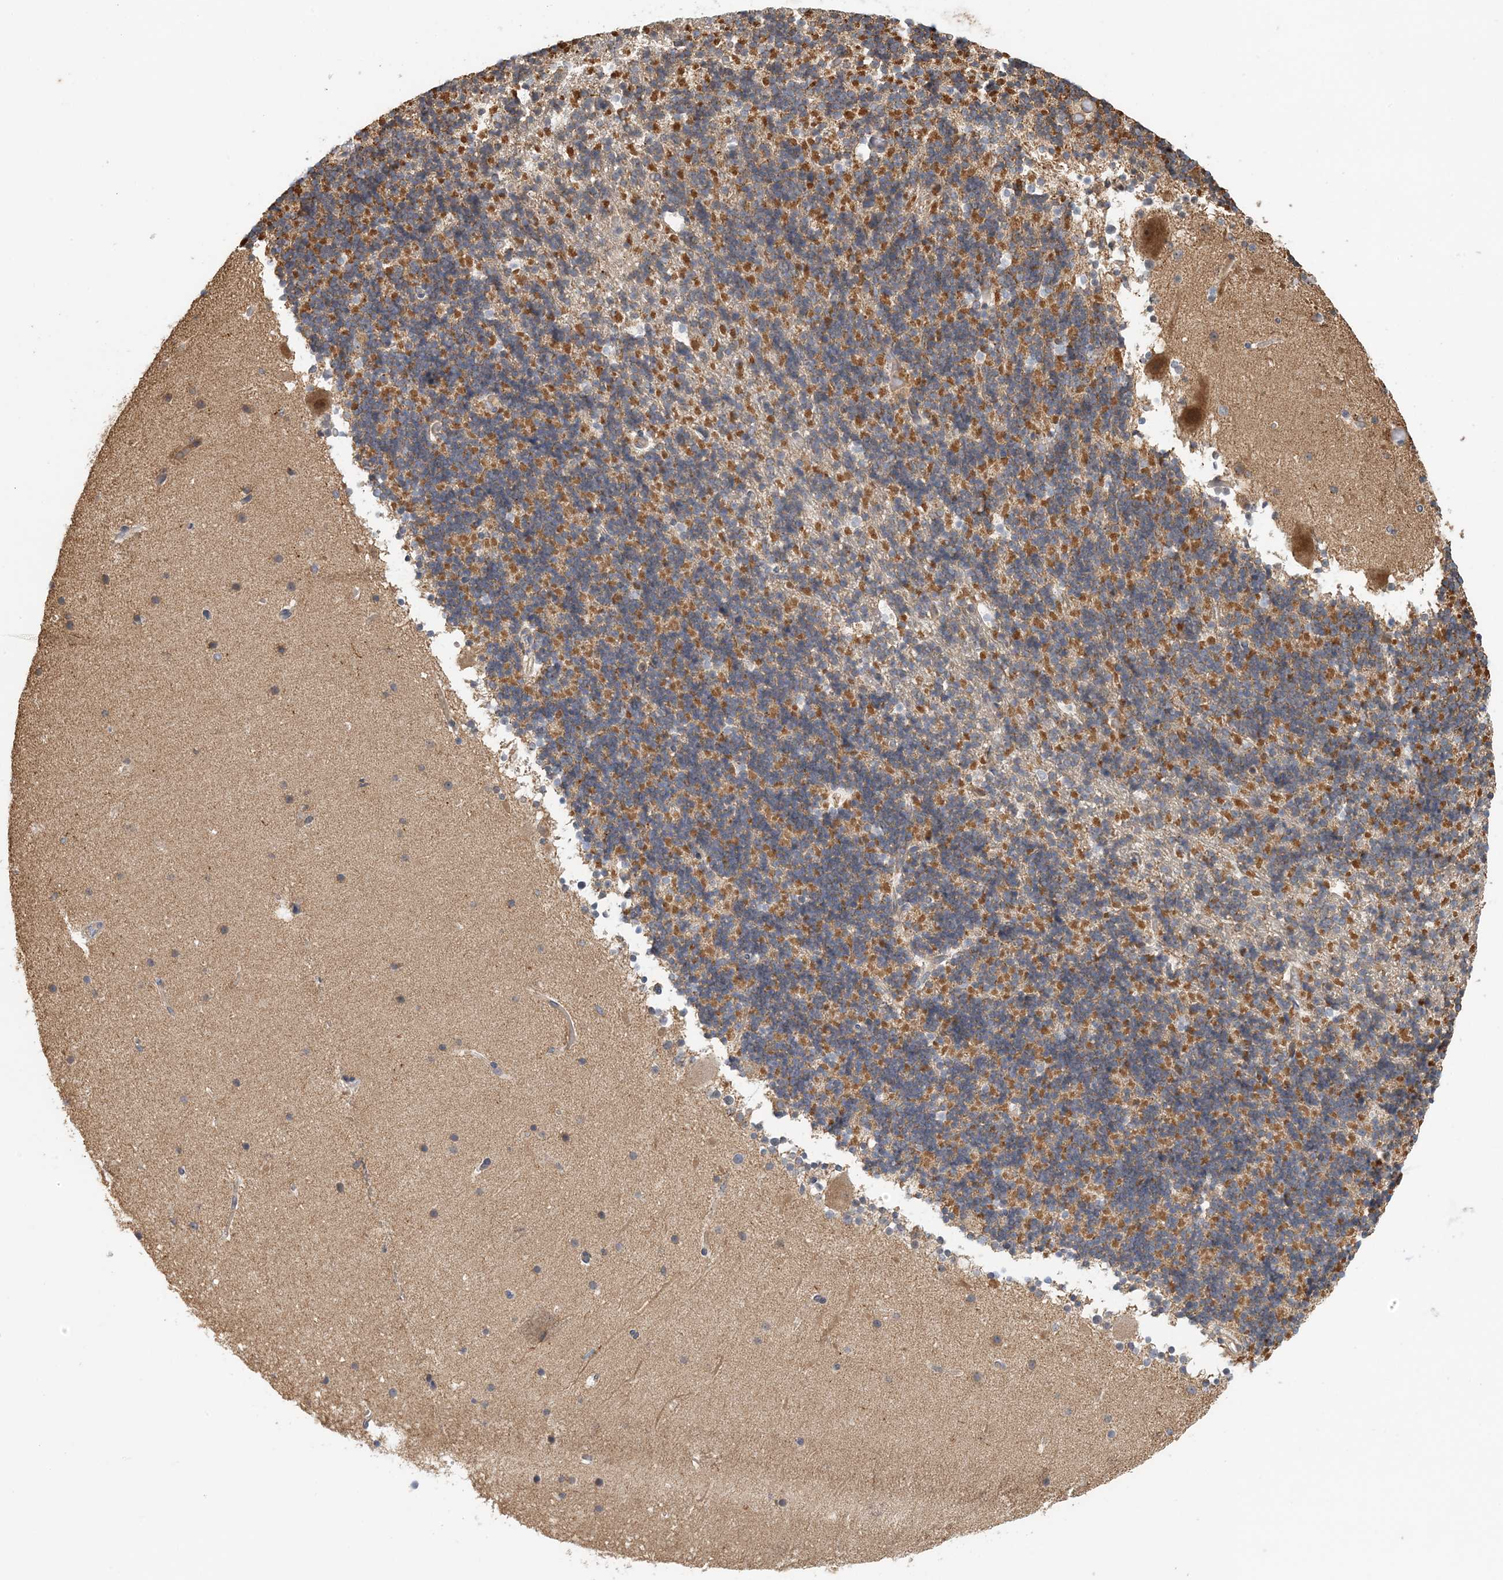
{"staining": {"intensity": "moderate", "quantity": "25%-75%", "location": "cytoplasmic/membranous"}, "tissue": "cerebellum", "cell_type": "Cells in granular layer", "image_type": "normal", "snomed": [{"axis": "morphology", "description": "Normal tissue, NOS"}, {"axis": "topography", "description": "Cerebellum"}], "caption": "This is a micrograph of immunohistochemistry (IHC) staining of normal cerebellum, which shows moderate positivity in the cytoplasmic/membranous of cells in granular layer.", "gene": "COLEC11", "patient": {"sex": "male", "age": 57}}